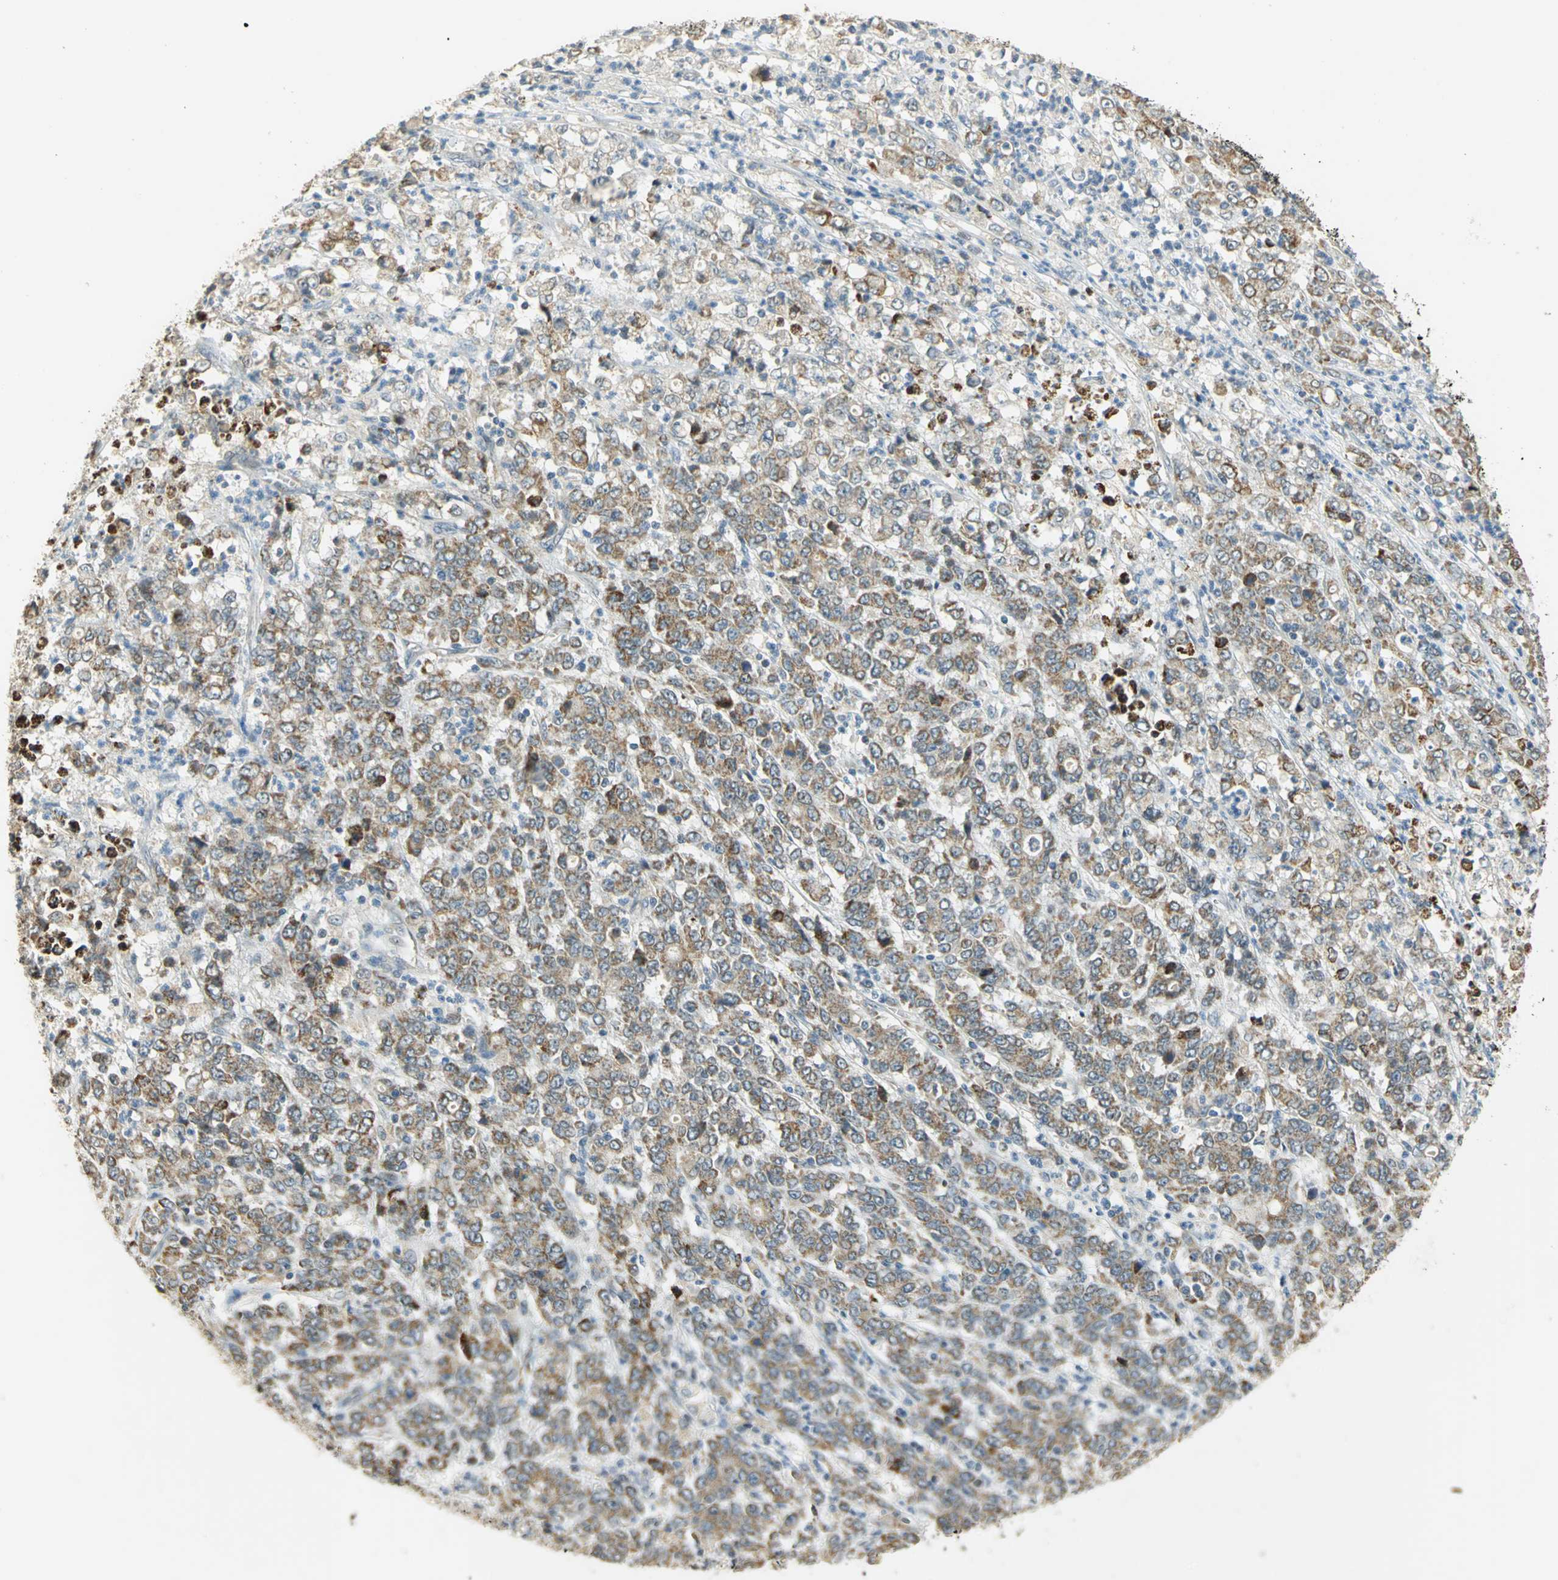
{"staining": {"intensity": "moderate", "quantity": ">75%", "location": "cytoplasmic/membranous"}, "tissue": "stomach cancer", "cell_type": "Tumor cells", "image_type": "cancer", "snomed": [{"axis": "morphology", "description": "Adenocarcinoma, NOS"}, {"axis": "topography", "description": "Stomach, lower"}], "caption": "Immunohistochemical staining of stomach cancer demonstrates medium levels of moderate cytoplasmic/membranous protein staining in approximately >75% of tumor cells.", "gene": "HDHD5", "patient": {"sex": "female", "age": 71}}